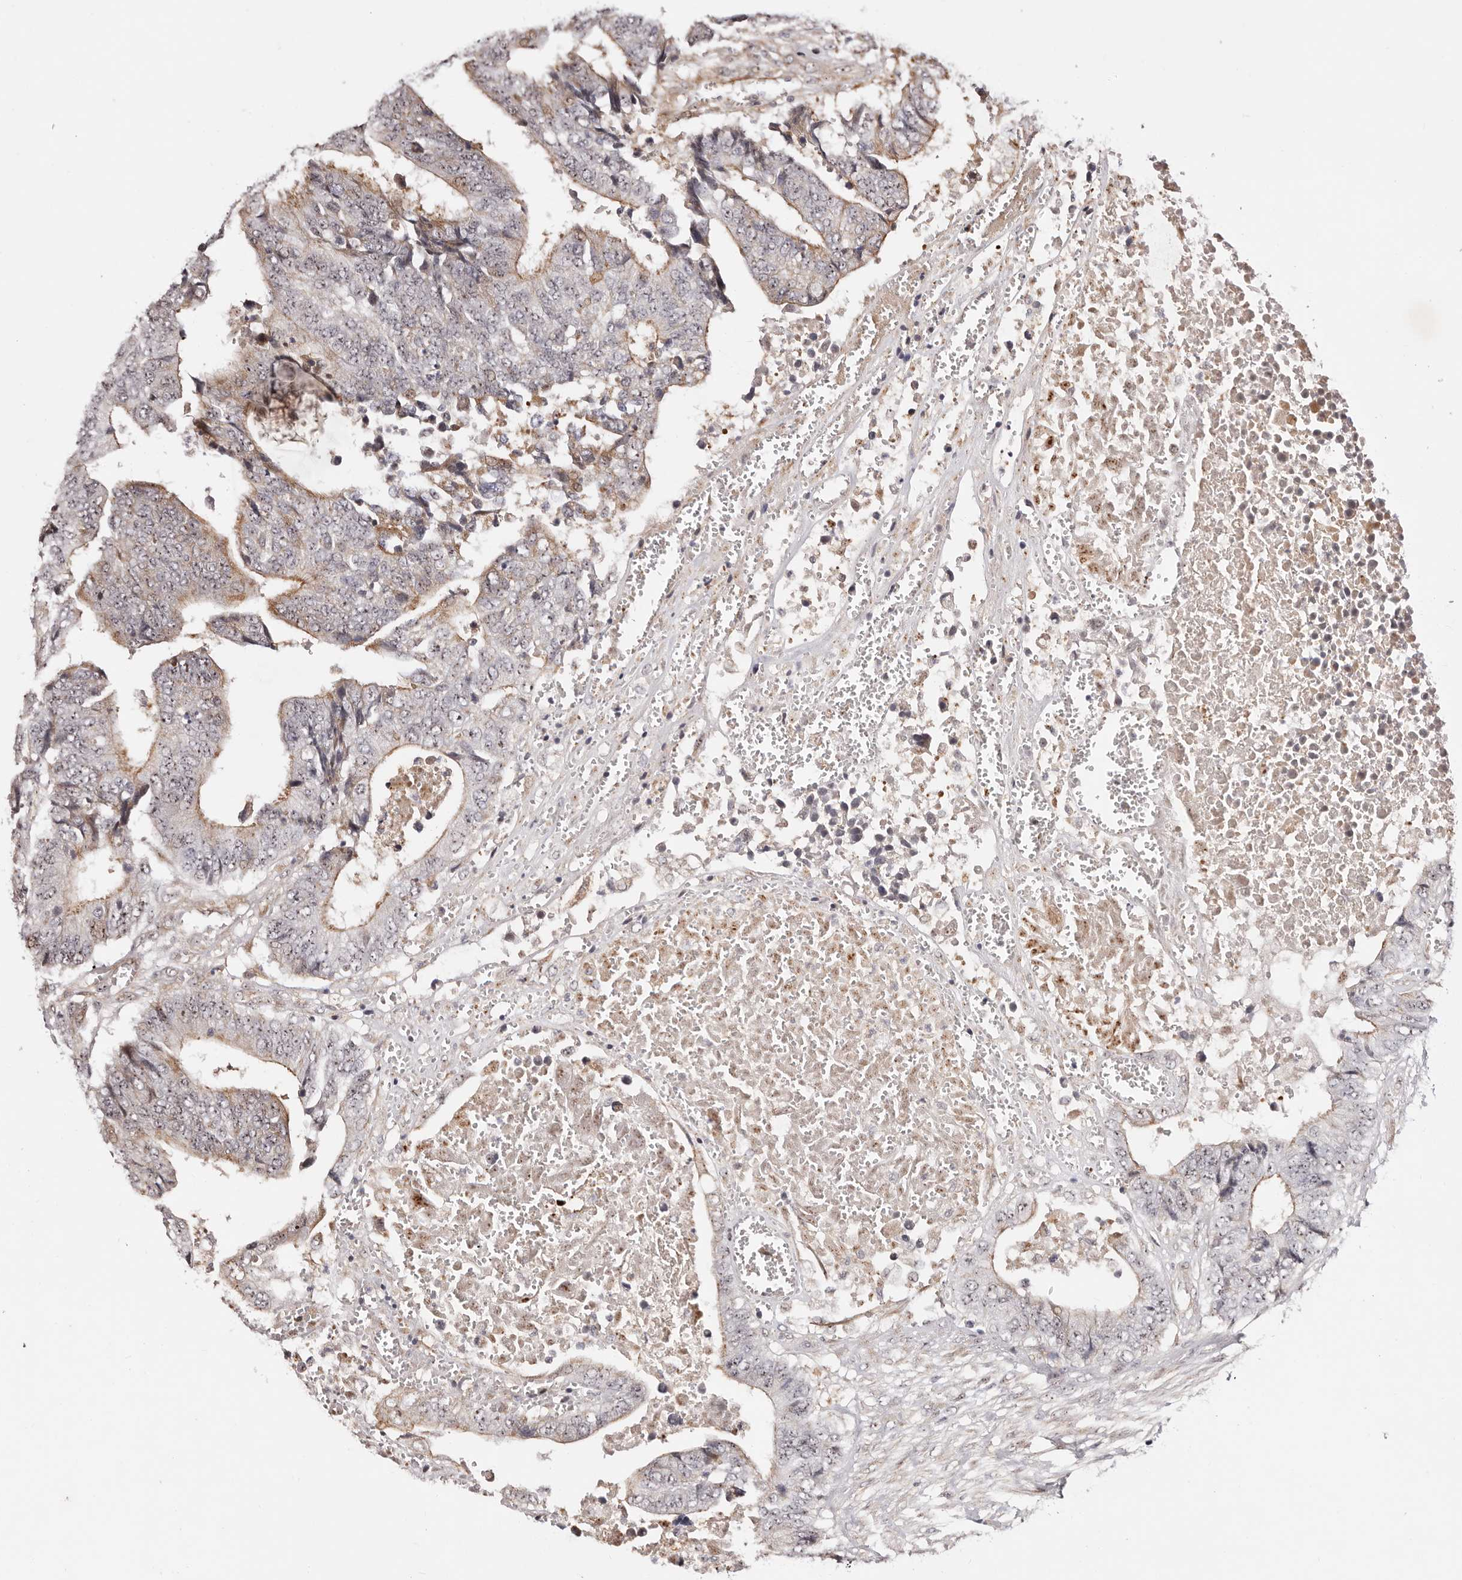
{"staining": {"intensity": "weak", "quantity": "<25%", "location": "cytoplasmic/membranous,nuclear"}, "tissue": "colorectal cancer", "cell_type": "Tumor cells", "image_type": "cancer", "snomed": [{"axis": "morphology", "description": "Adenocarcinoma, NOS"}, {"axis": "topography", "description": "Rectum"}], "caption": "Colorectal cancer (adenocarcinoma) was stained to show a protein in brown. There is no significant expression in tumor cells.", "gene": "ODF2L", "patient": {"sex": "male", "age": 84}}